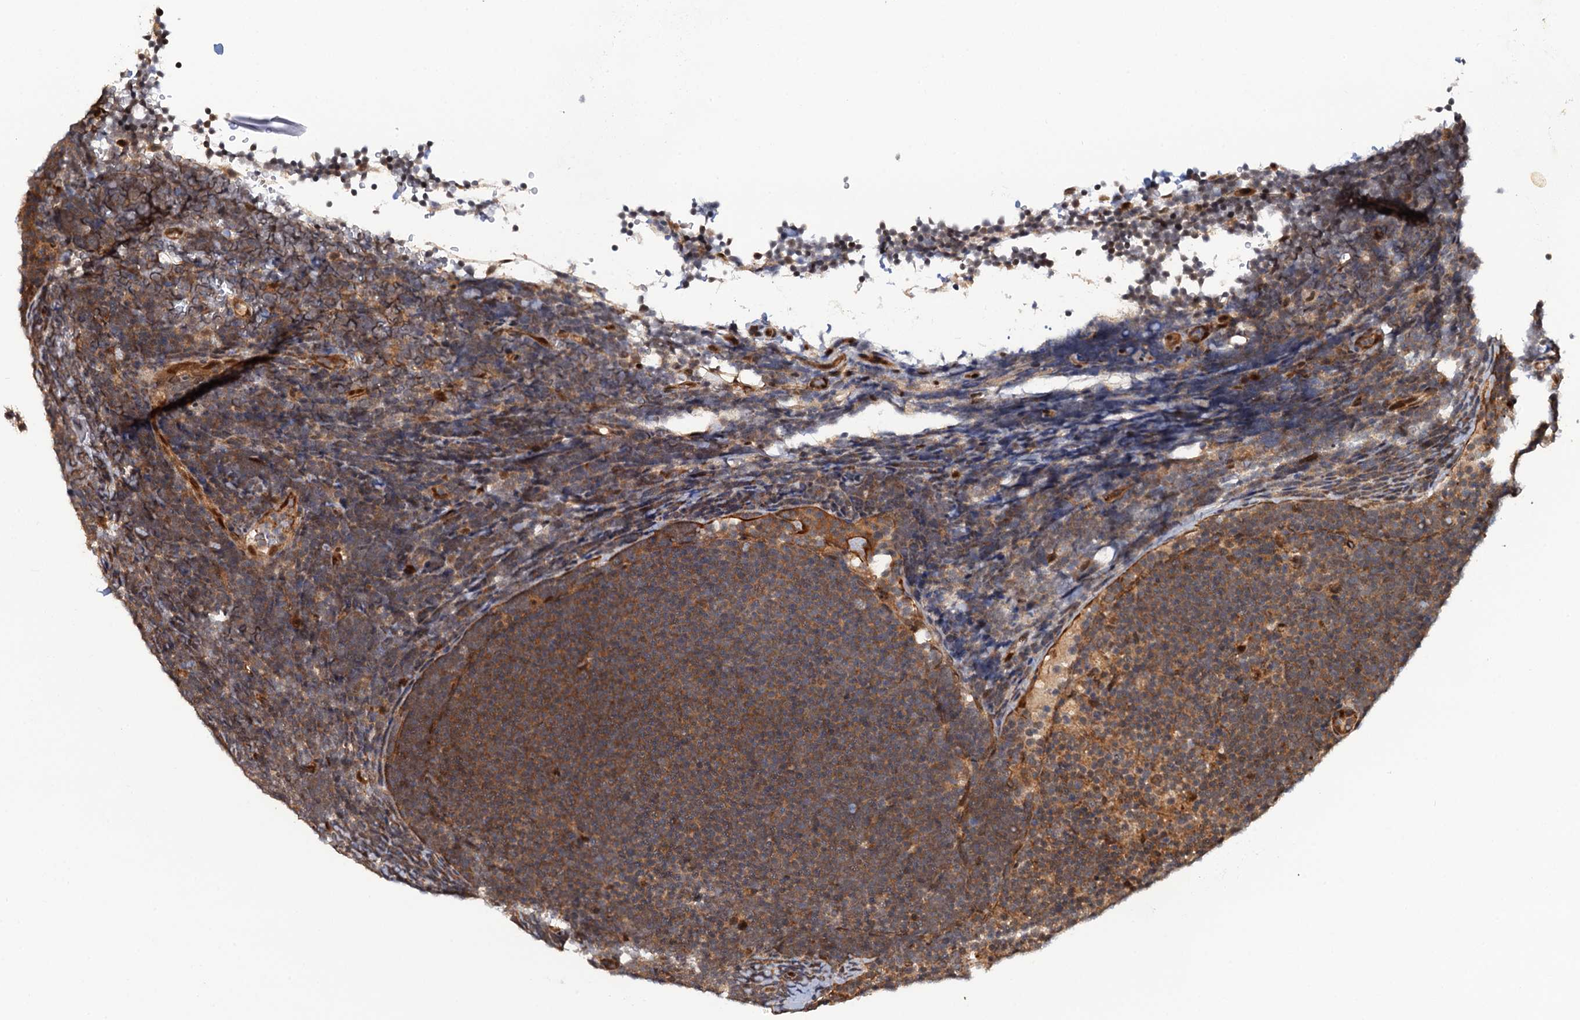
{"staining": {"intensity": "moderate", "quantity": ">75%", "location": "cytoplasmic/membranous"}, "tissue": "lymphoma", "cell_type": "Tumor cells", "image_type": "cancer", "snomed": [{"axis": "morphology", "description": "Malignant lymphoma, non-Hodgkin's type, High grade"}, {"axis": "topography", "description": "Lymph node"}], "caption": "An image showing moderate cytoplasmic/membranous expression in approximately >75% of tumor cells in malignant lymphoma, non-Hodgkin's type (high-grade), as visualized by brown immunohistochemical staining.", "gene": "CDC23", "patient": {"sex": "male", "age": 13}}